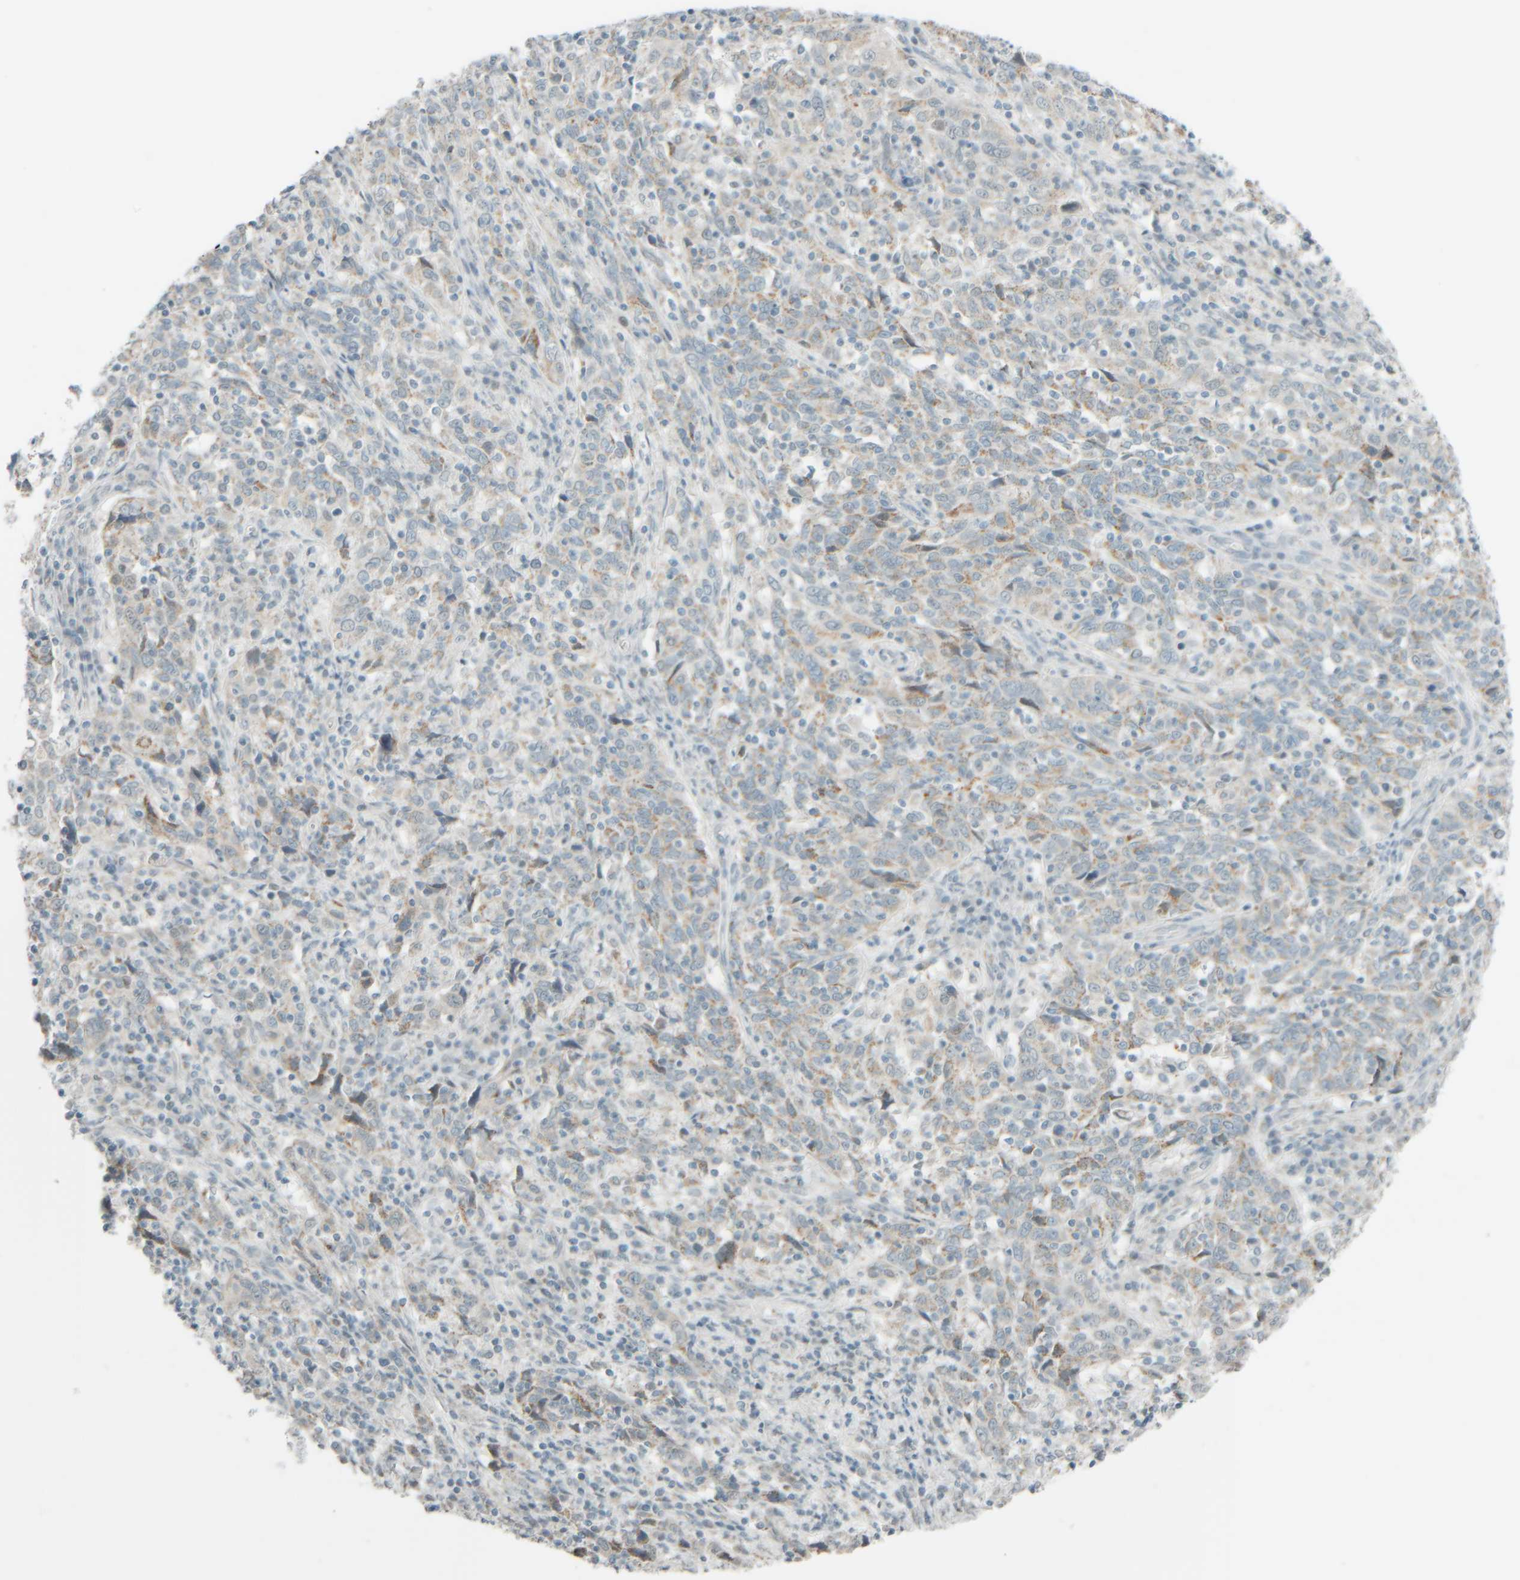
{"staining": {"intensity": "weak", "quantity": "<25%", "location": "cytoplasmic/membranous"}, "tissue": "cervical cancer", "cell_type": "Tumor cells", "image_type": "cancer", "snomed": [{"axis": "morphology", "description": "Squamous cell carcinoma, NOS"}, {"axis": "topography", "description": "Cervix"}], "caption": "IHC image of neoplastic tissue: human cervical cancer (squamous cell carcinoma) stained with DAB (3,3'-diaminobenzidine) exhibits no significant protein expression in tumor cells.", "gene": "PTGES3L-AARSD1", "patient": {"sex": "female", "age": 46}}